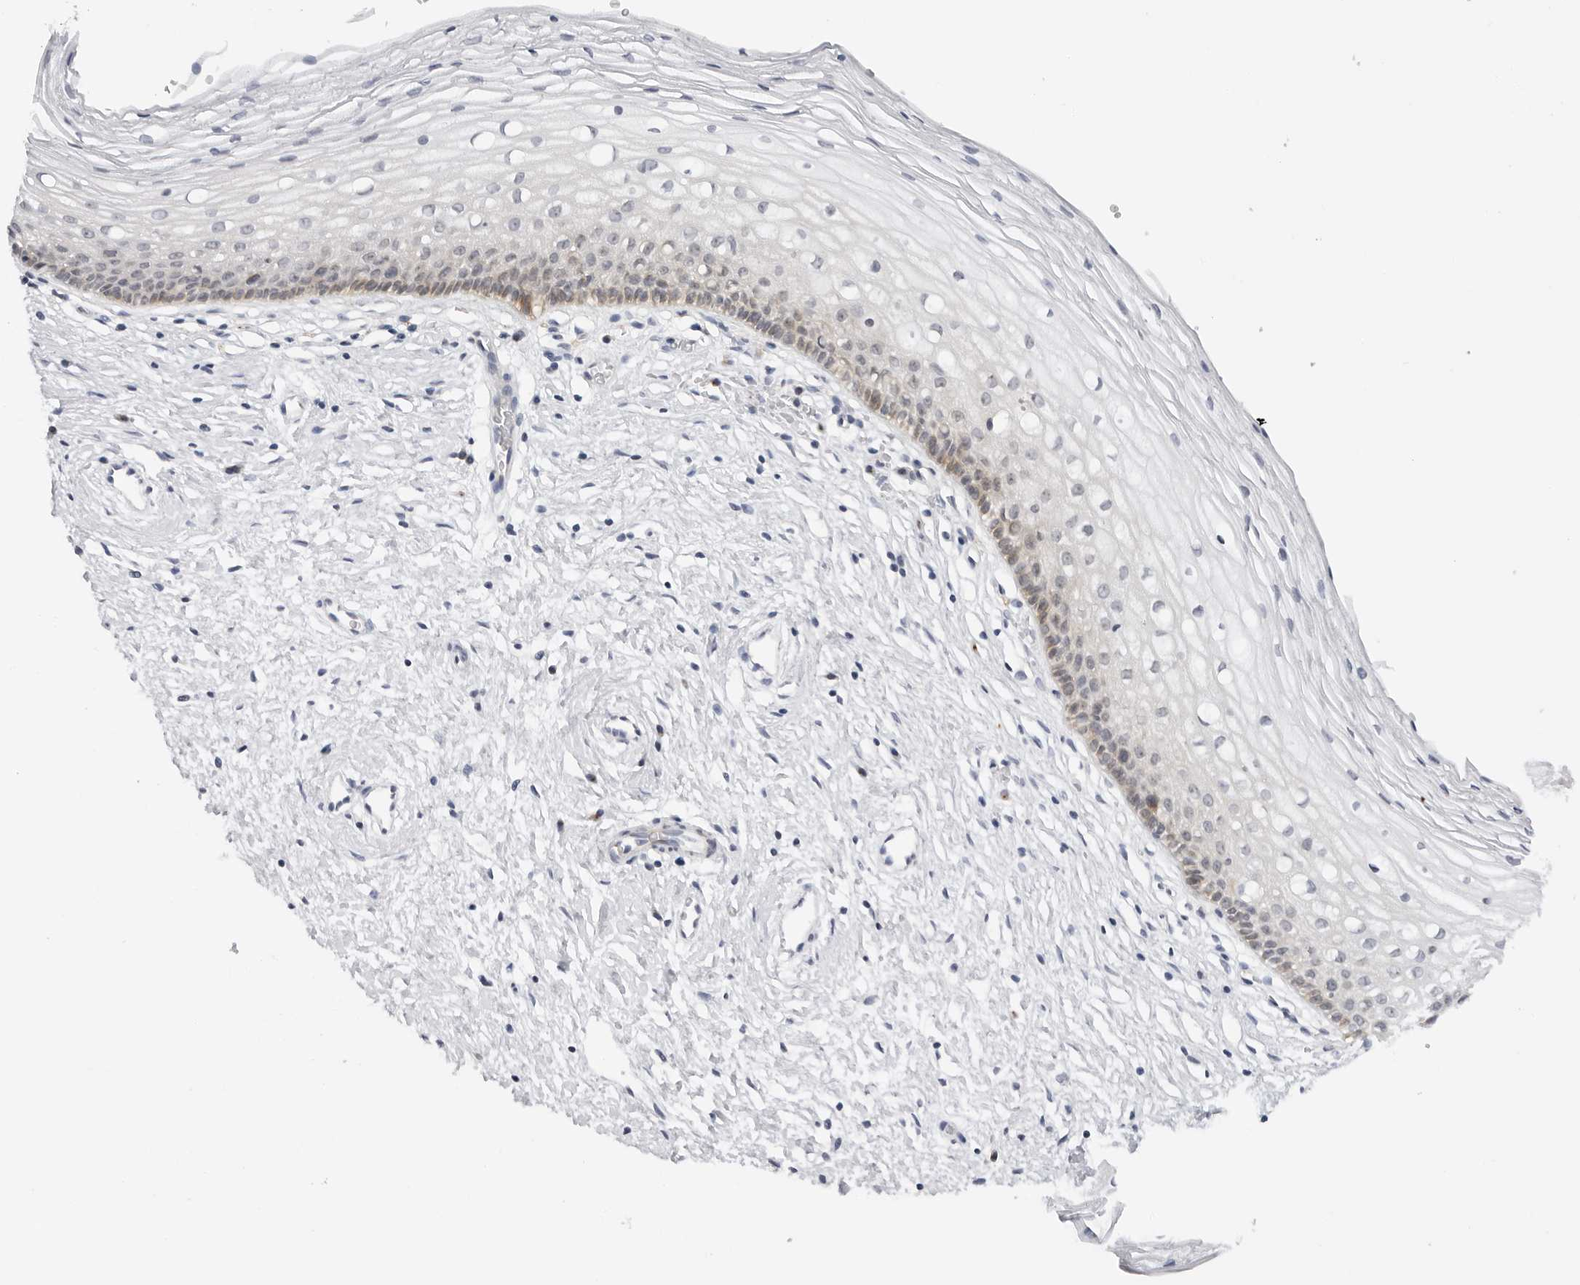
{"staining": {"intensity": "negative", "quantity": "none", "location": "none"}, "tissue": "cervix", "cell_type": "Glandular cells", "image_type": "normal", "snomed": [{"axis": "morphology", "description": "Normal tissue, NOS"}, {"axis": "topography", "description": "Cervix"}], "caption": "This photomicrograph is of benign cervix stained with immunohistochemistry to label a protein in brown with the nuclei are counter-stained blue. There is no staining in glandular cells.", "gene": "MAP2K5", "patient": {"sex": "female", "age": 27}}